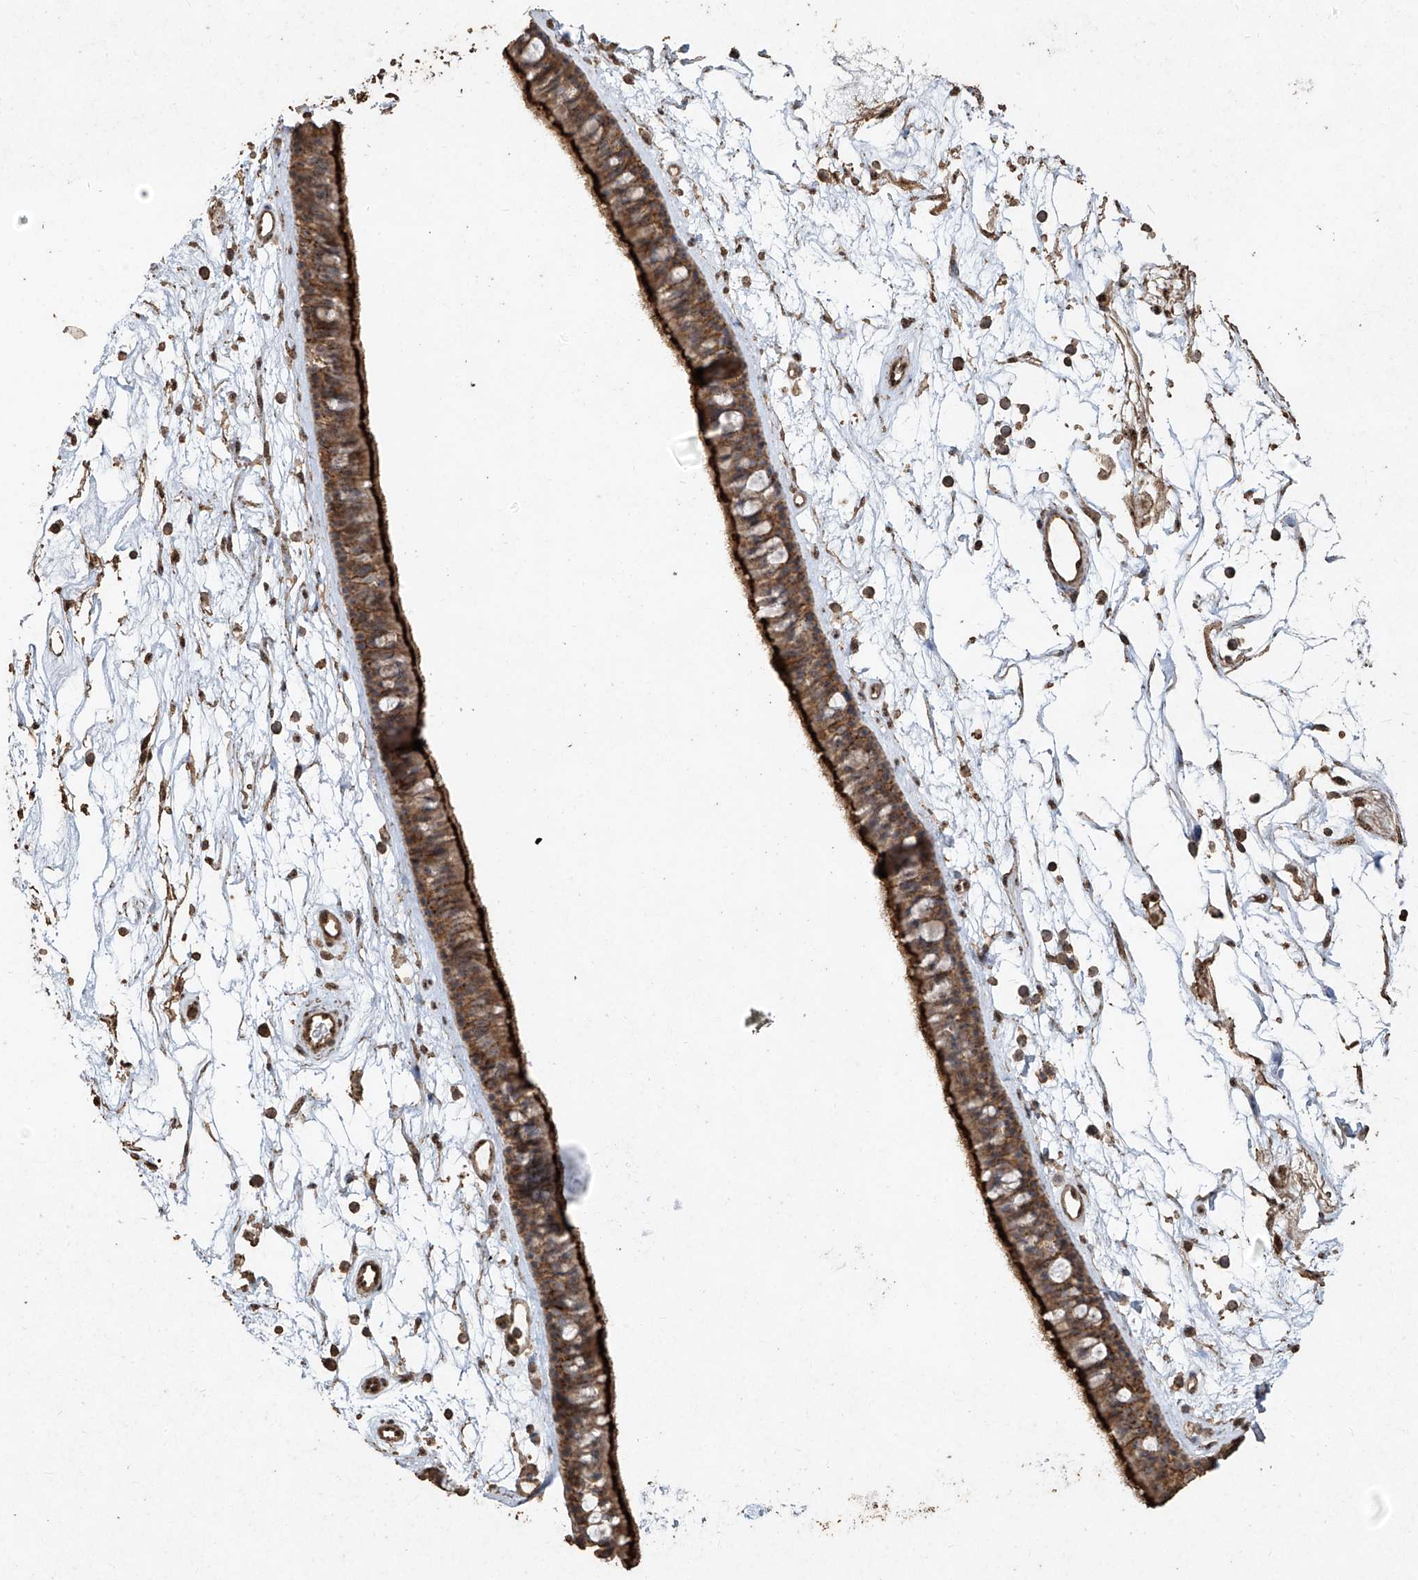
{"staining": {"intensity": "moderate", "quantity": ">75%", "location": "cytoplasmic/membranous,nuclear"}, "tissue": "nasopharynx", "cell_type": "Respiratory epithelial cells", "image_type": "normal", "snomed": [{"axis": "morphology", "description": "Normal tissue, NOS"}, {"axis": "topography", "description": "Nasopharynx"}], "caption": "The micrograph shows staining of normal nasopharynx, revealing moderate cytoplasmic/membranous,nuclear protein staining (brown color) within respiratory epithelial cells. The staining is performed using DAB brown chromogen to label protein expression. The nuclei are counter-stained blue using hematoxylin.", "gene": "ERBB3", "patient": {"sex": "male", "age": 64}}